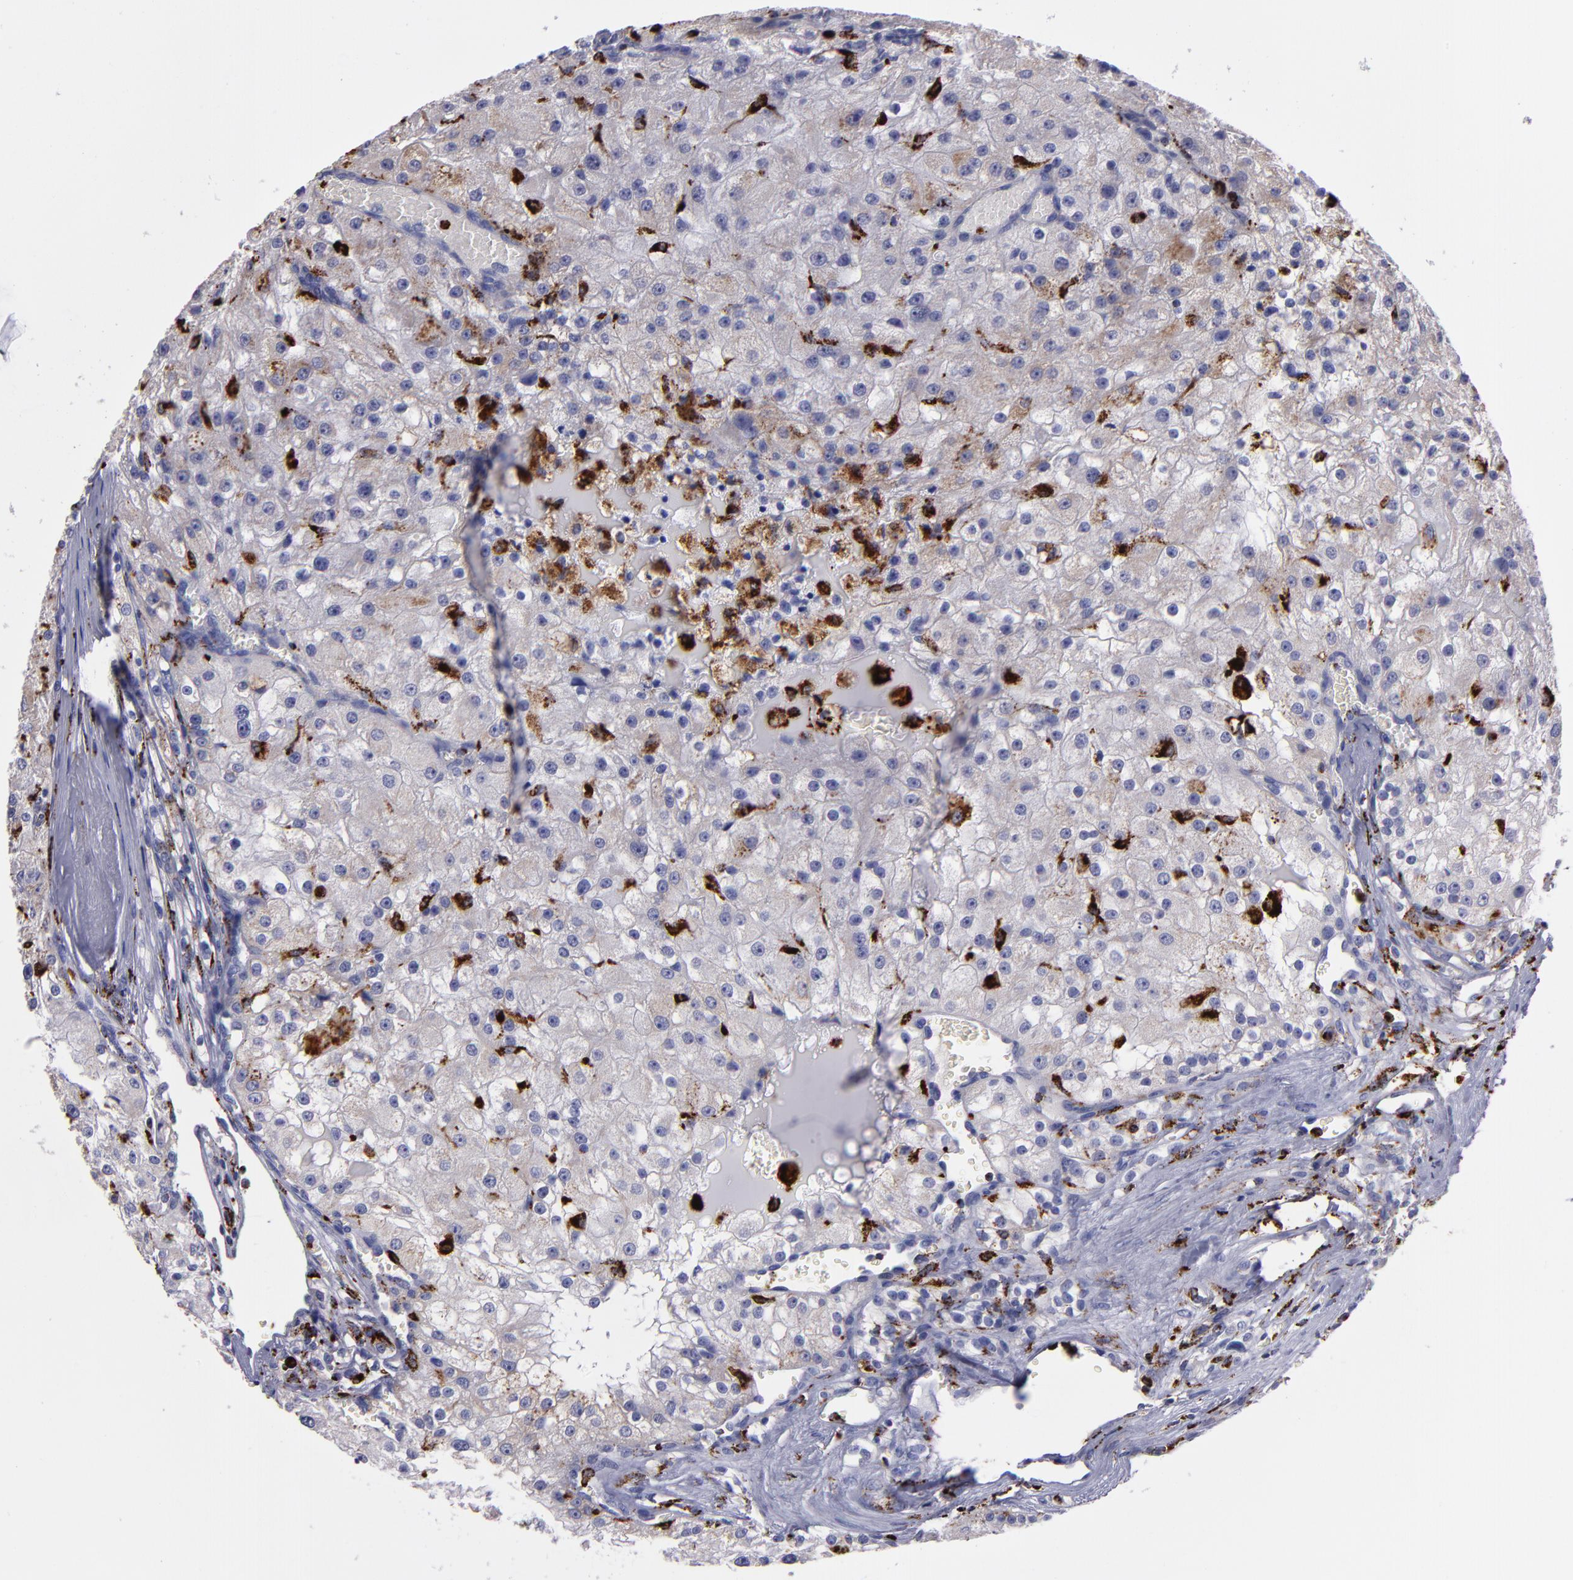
{"staining": {"intensity": "moderate", "quantity": "25%-75%", "location": "cytoplasmic/membranous"}, "tissue": "renal cancer", "cell_type": "Tumor cells", "image_type": "cancer", "snomed": [{"axis": "morphology", "description": "Adenocarcinoma, NOS"}, {"axis": "topography", "description": "Kidney"}], "caption": "This micrograph demonstrates renal cancer (adenocarcinoma) stained with immunohistochemistry to label a protein in brown. The cytoplasmic/membranous of tumor cells show moderate positivity for the protein. Nuclei are counter-stained blue.", "gene": "CTSS", "patient": {"sex": "female", "age": 74}}